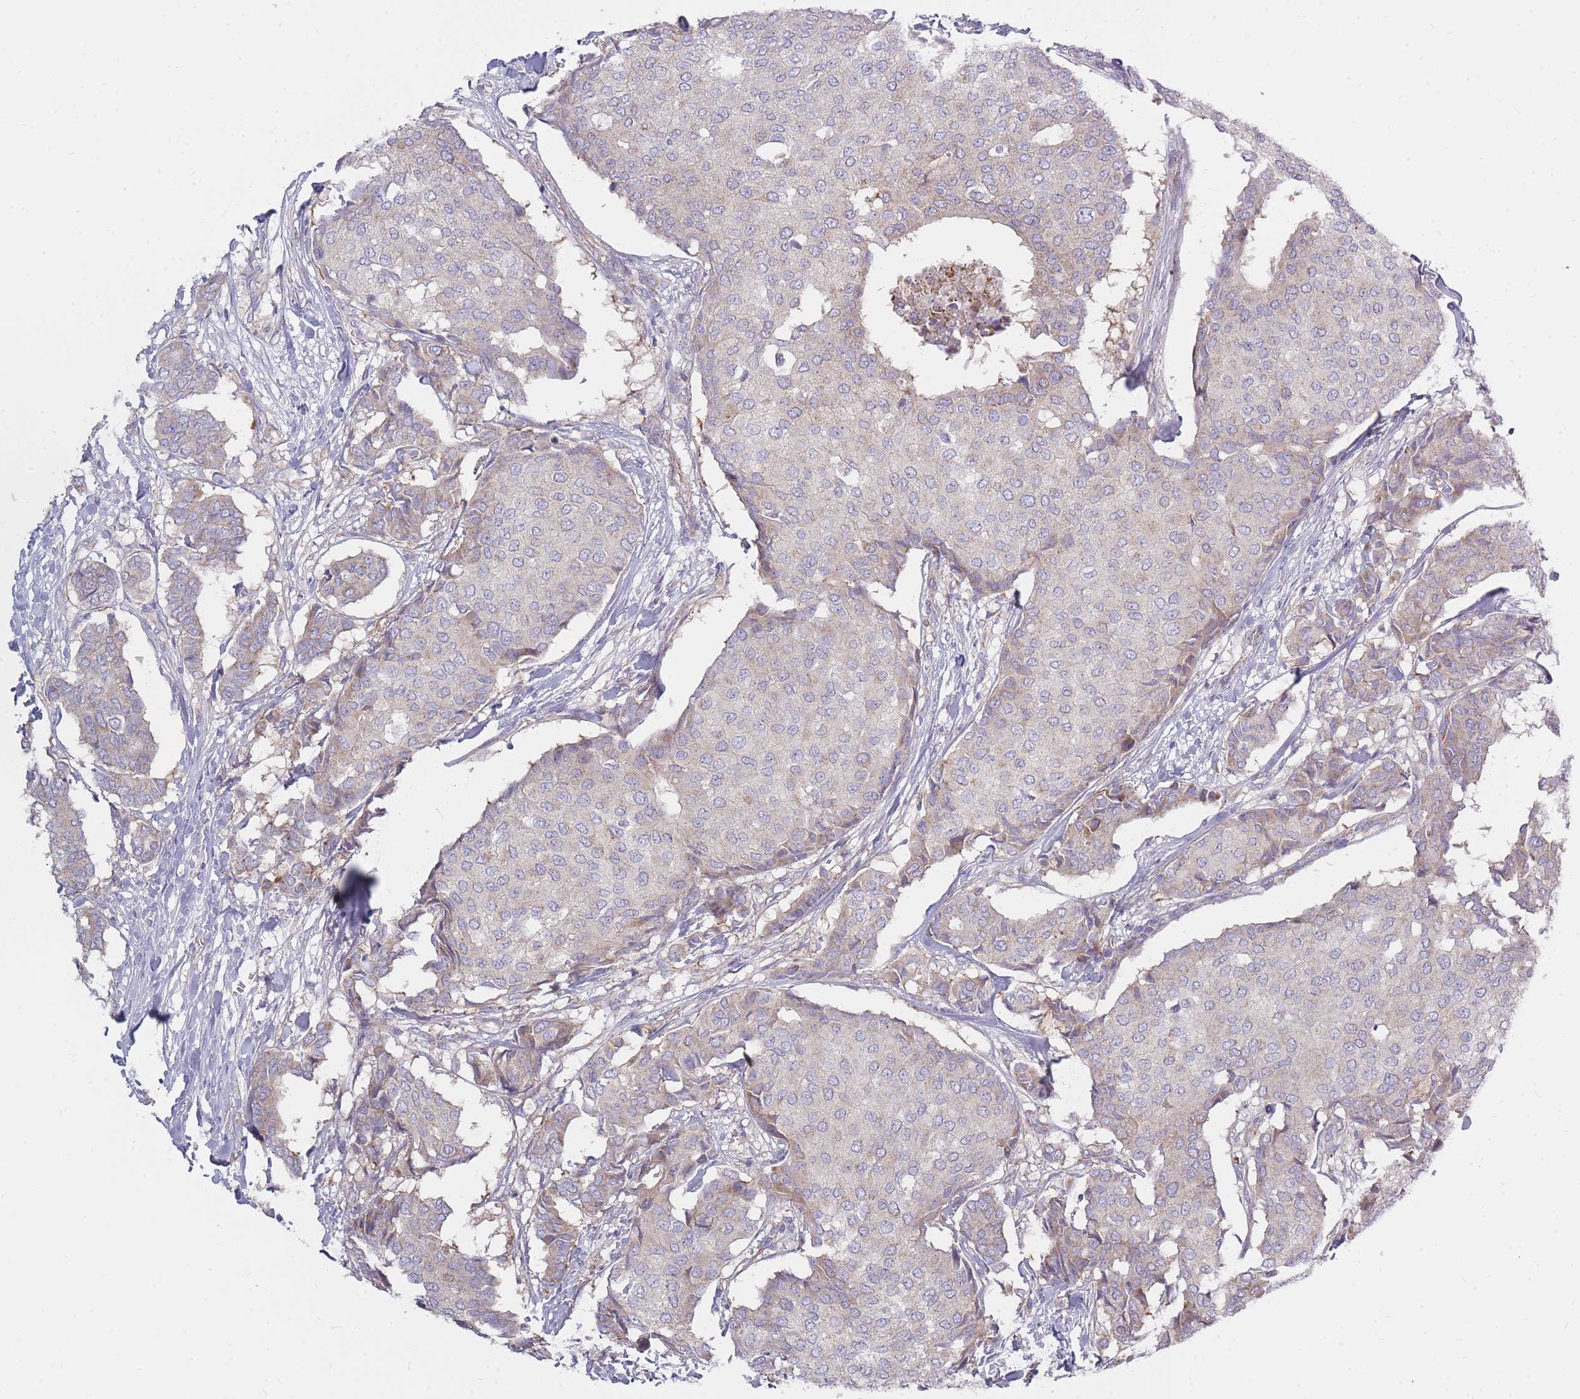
{"staining": {"intensity": "weak", "quantity": "<25%", "location": "cytoplasmic/membranous"}, "tissue": "breast cancer", "cell_type": "Tumor cells", "image_type": "cancer", "snomed": [{"axis": "morphology", "description": "Duct carcinoma"}, {"axis": "topography", "description": "Breast"}], "caption": "Breast cancer was stained to show a protein in brown. There is no significant staining in tumor cells. (Brightfield microscopy of DAB immunohistochemistry (IHC) at high magnification).", "gene": "ALKBH4", "patient": {"sex": "female", "age": 75}}